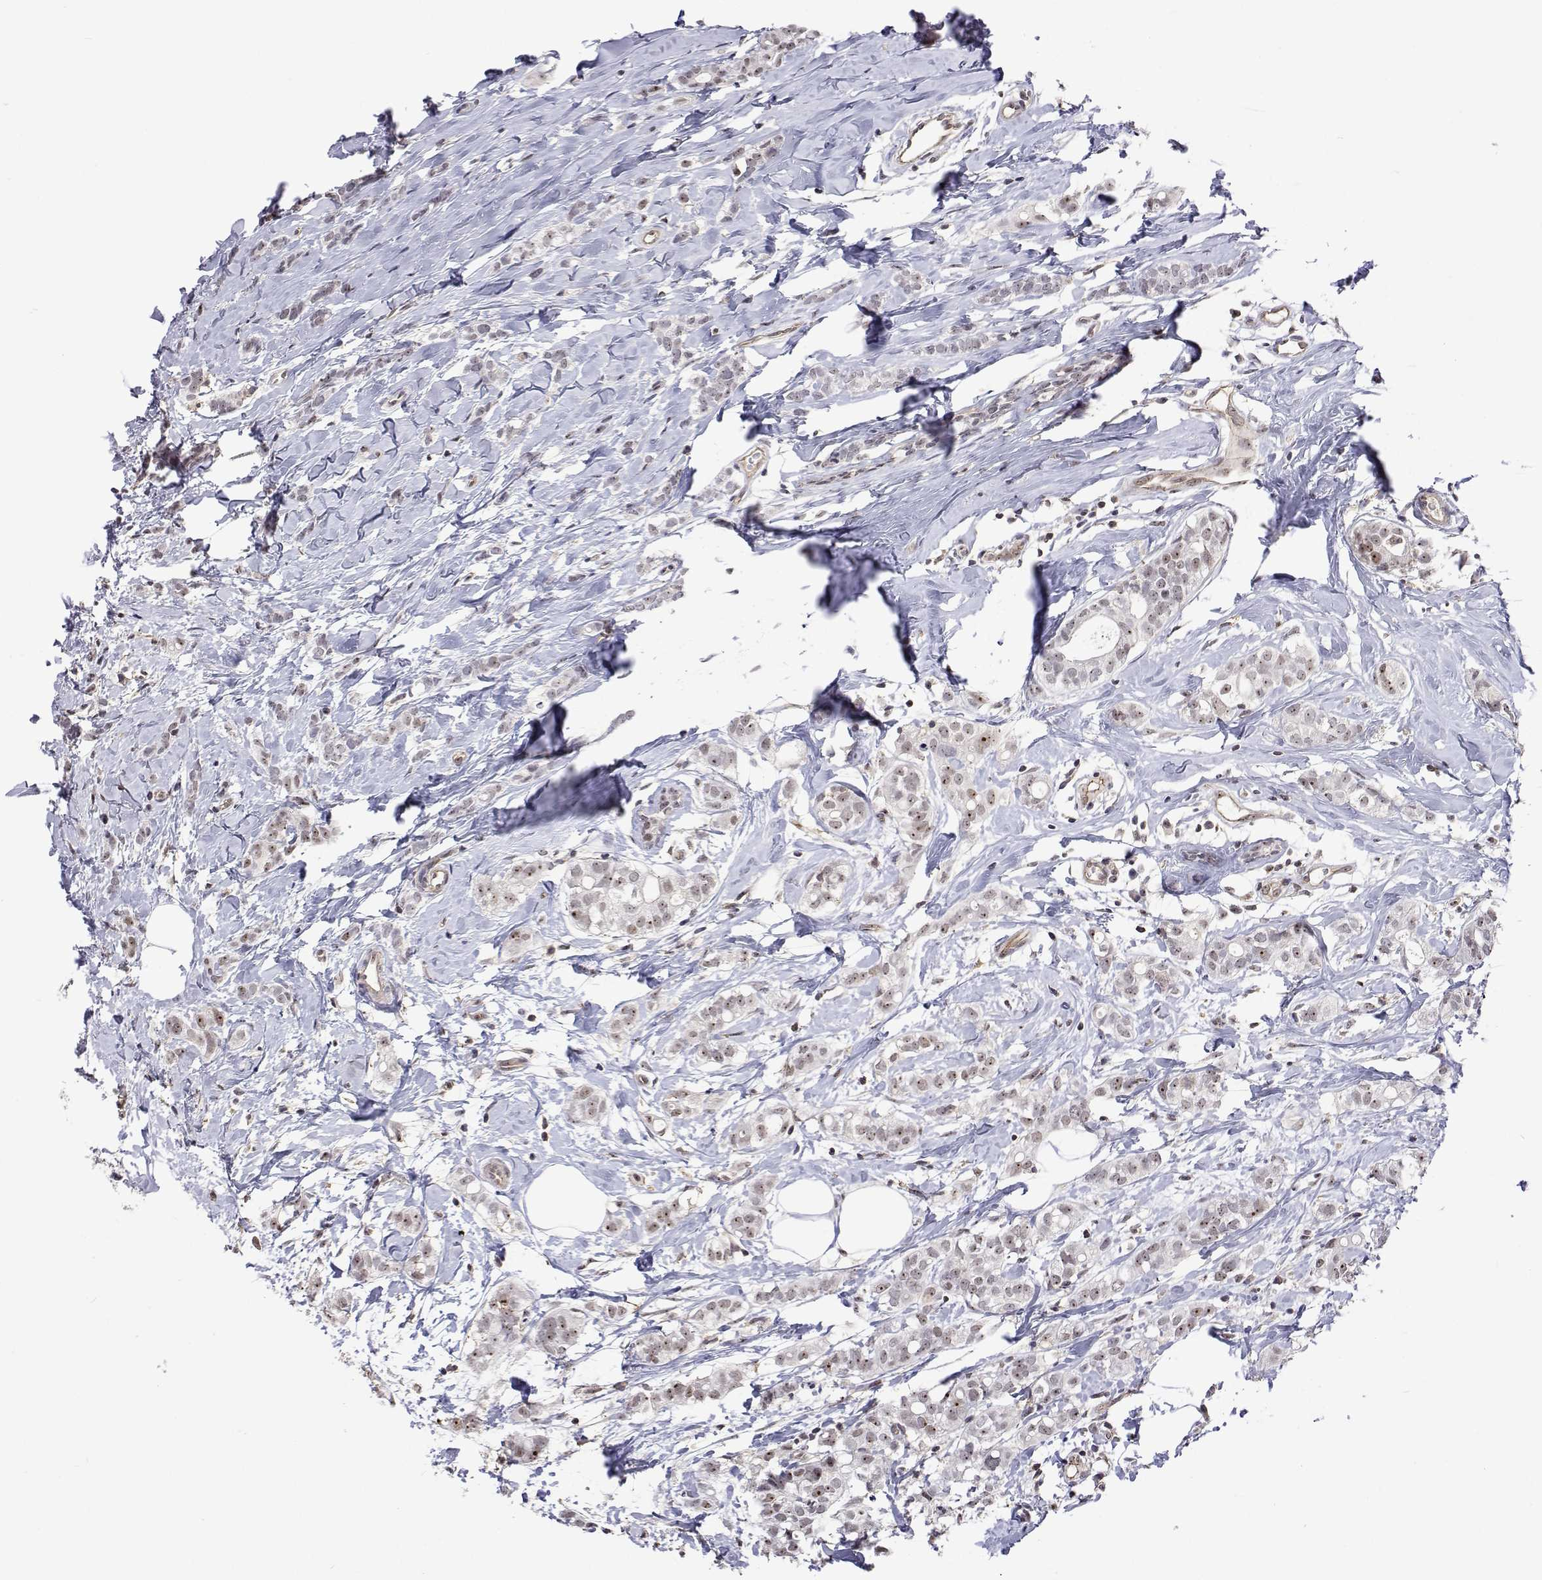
{"staining": {"intensity": "weak", "quantity": ">75%", "location": "nuclear"}, "tissue": "breast cancer", "cell_type": "Tumor cells", "image_type": "cancer", "snomed": [{"axis": "morphology", "description": "Duct carcinoma"}, {"axis": "topography", "description": "Breast"}], "caption": "Human invasive ductal carcinoma (breast) stained with a brown dye demonstrates weak nuclear positive expression in approximately >75% of tumor cells.", "gene": "NHP2", "patient": {"sex": "female", "age": 40}}